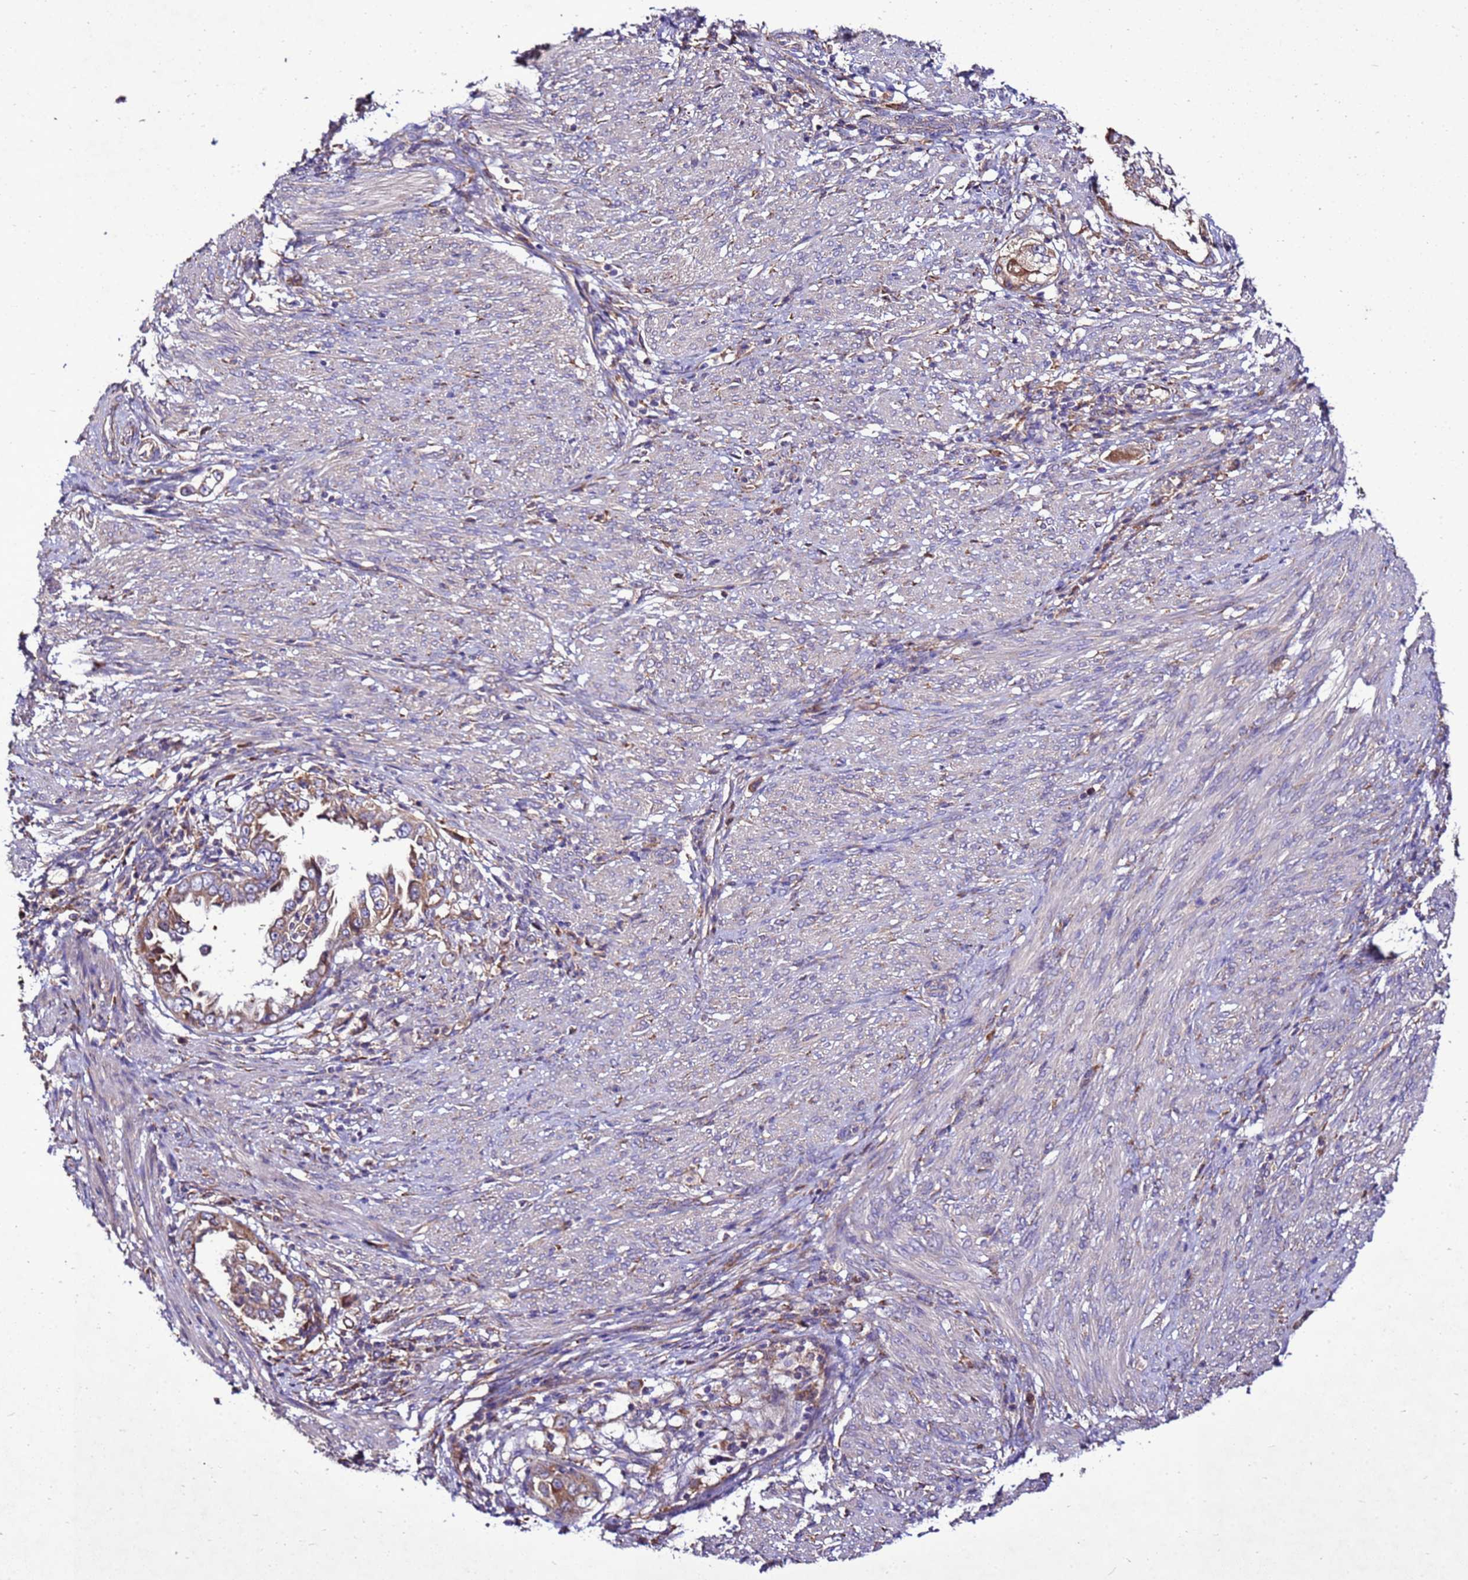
{"staining": {"intensity": "moderate", "quantity": ">75%", "location": "cytoplasmic/membranous"}, "tissue": "endometrial cancer", "cell_type": "Tumor cells", "image_type": "cancer", "snomed": [{"axis": "morphology", "description": "Adenocarcinoma, NOS"}, {"axis": "topography", "description": "Endometrium"}], "caption": "IHC (DAB (3,3'-diaminobenzidine)) staining of endometrial adenocarcinoma reveals moderate cytoplasmic/membranous protein expression in about >75% of tumor cells.", "gene": "ANTKMT", "patient": {"sex": "female", "age": 85}}